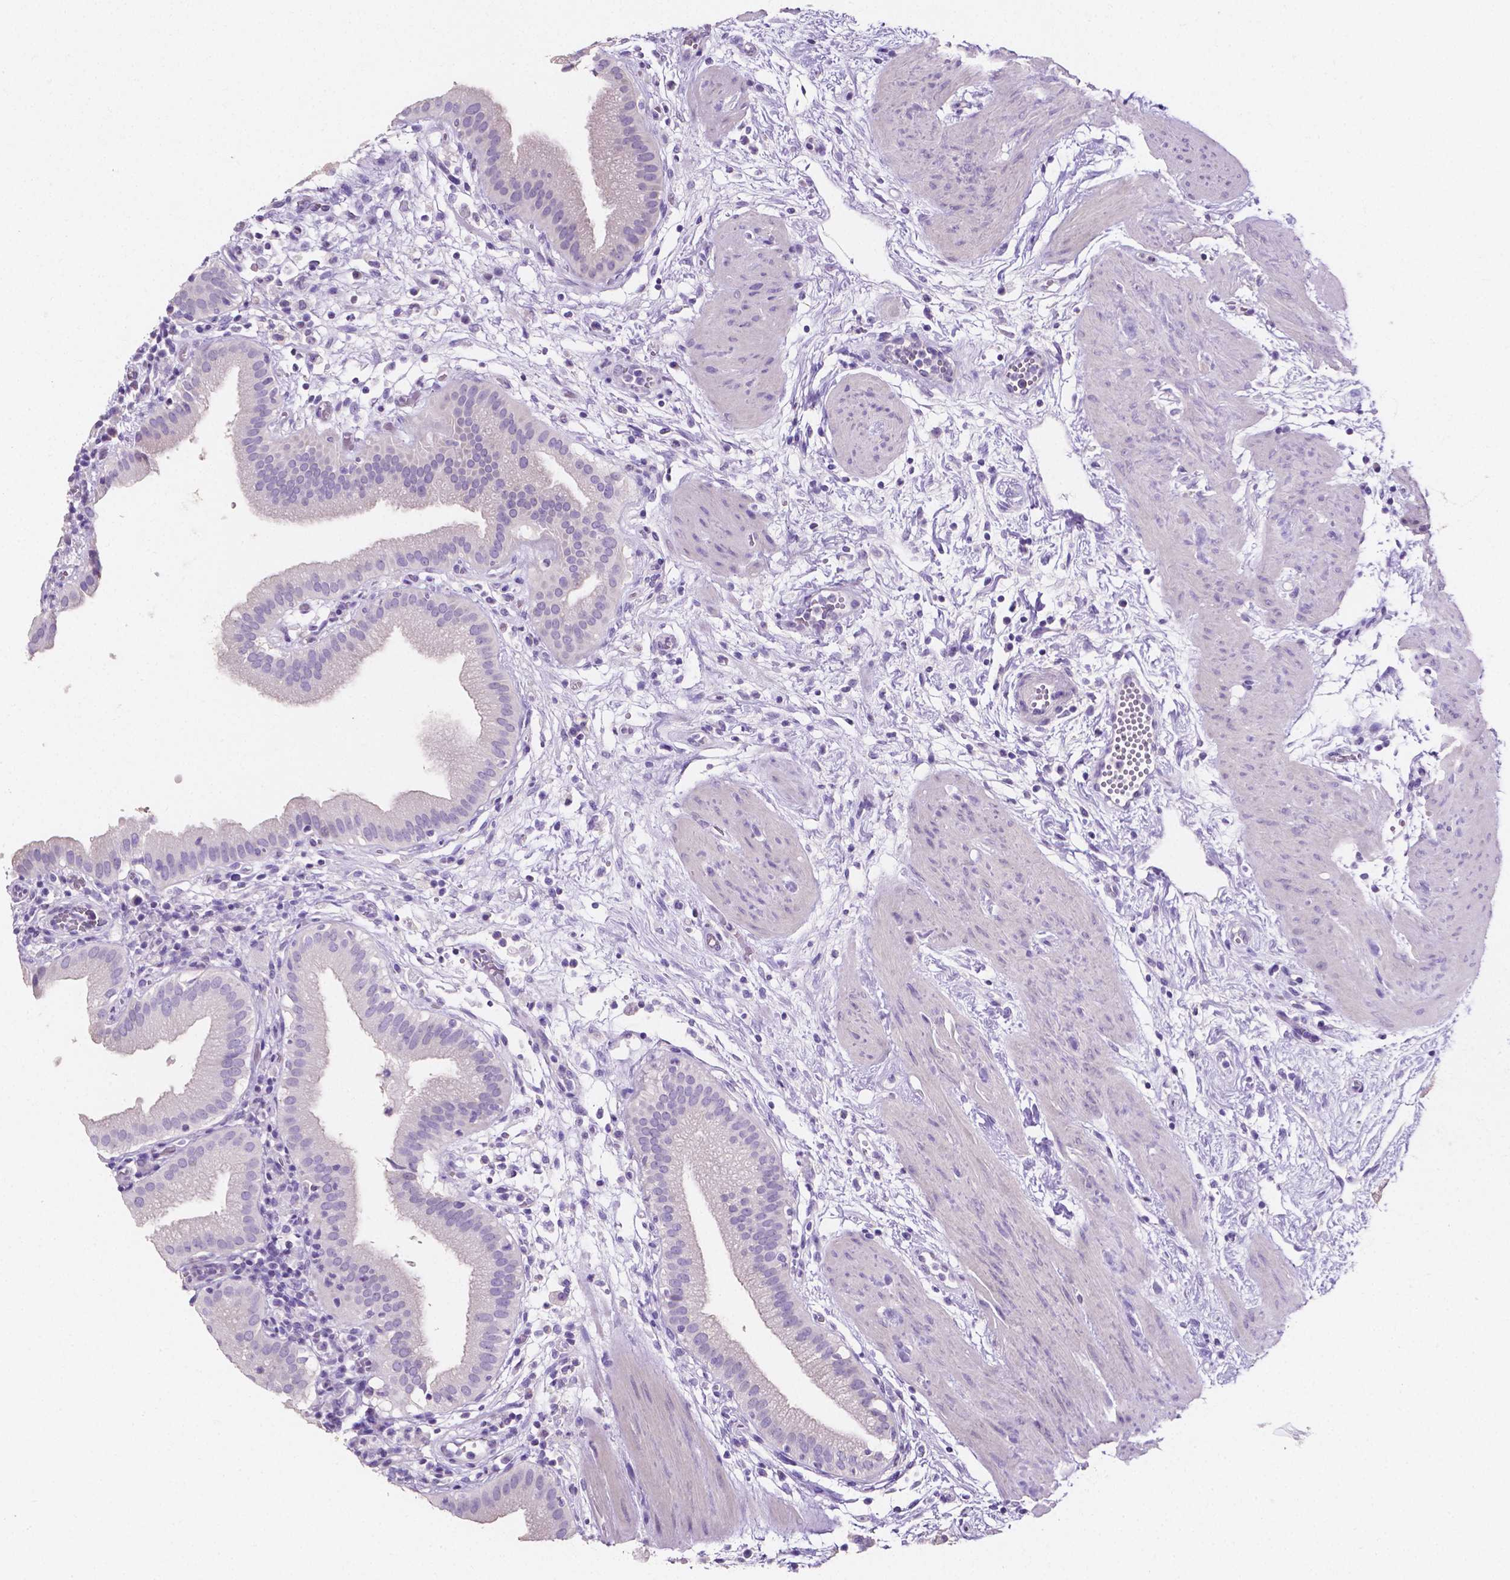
{"staining": {"intensity": "negative", "quantity": "none", "location": "none"}, "tissue": "gallbladder", "cell_type": "Glandular cells", "image_type": "normal", "snomed": [{"axis": "morphology", "description": "Normal tissue, NOS"}, {"axis": "topography", "description": "Gallbladder"}], "caption": "IHC of unremarkable human gallbladder shows no positivity in glandular cells. (DAB immunohistochemistry (IHC) with hematoxylin counter stain).", "gene": "SLC22A2", "patient": {"sex": "female", "age": 65}}